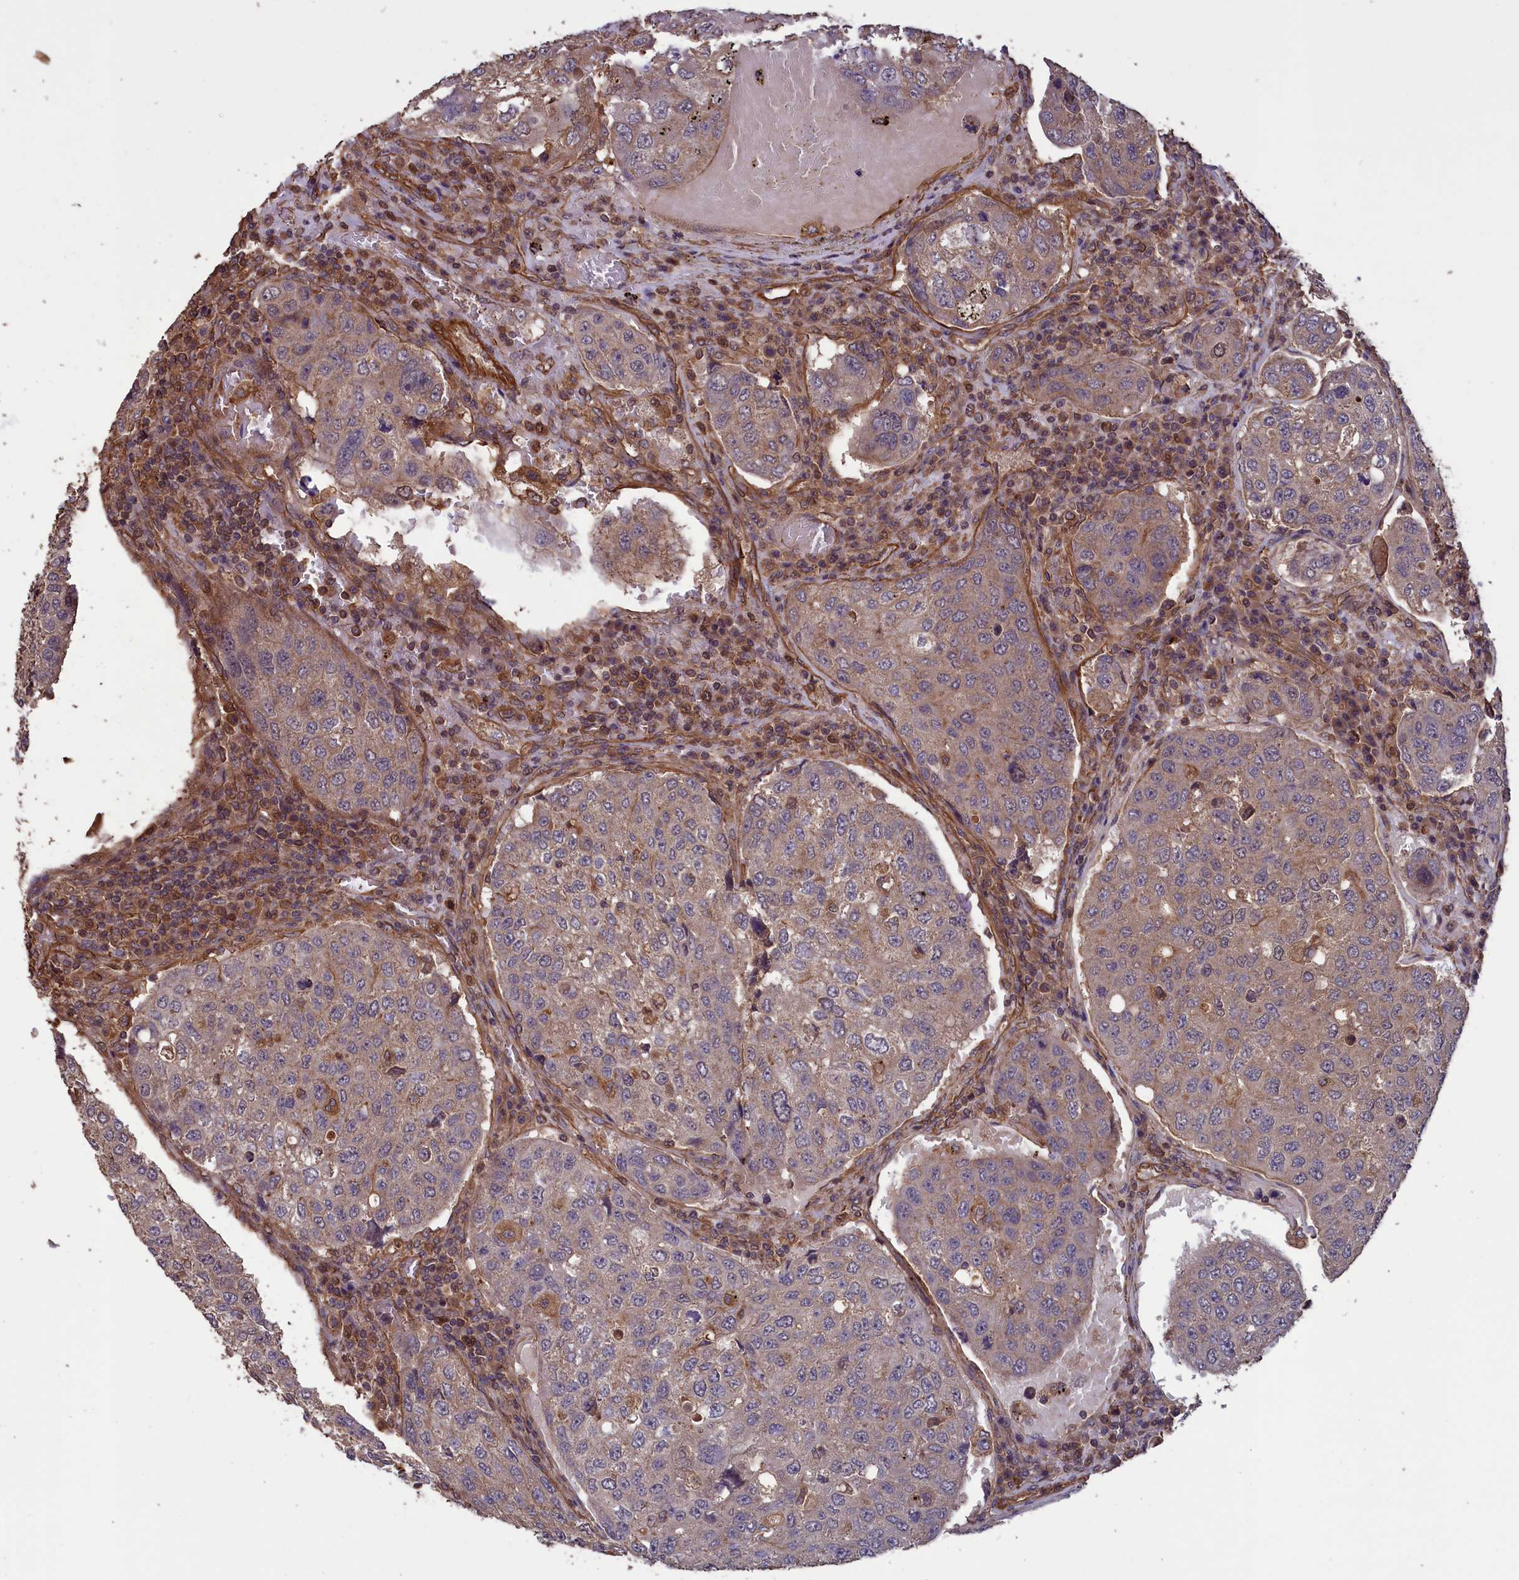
{"staining": {"intensity": "moderate", "quantity": "<25%", "location": "cytoplasmic/membranous"}, "tissue": "urothelial cancer", "cell_type": "Tumor cells", "image_type": "cancer", "snomed": [{"axis": "morphology", "description": "Urothelial carcinoma, High grade"}, {"axis": "topography", "description": "Lymph node"}, {"axis": "topography", "description": "Urinary bladder"}], "caption": "Immunohistochemistry (IHC) staining of urothelial cancer, which shows low levels of moderate cytoplasmic/membranous staining in about <25% of tumor cells indicating moderate cytoplasmic/membranous protein positivity. The staining was performed using DAB (3,3'-diaminobenzidine) (brown) for protein detection and nuclei were counterstained in hematoxylin (blue).", "gene": "DAPK3", "patient": {"sex": "male", "age": 51}}